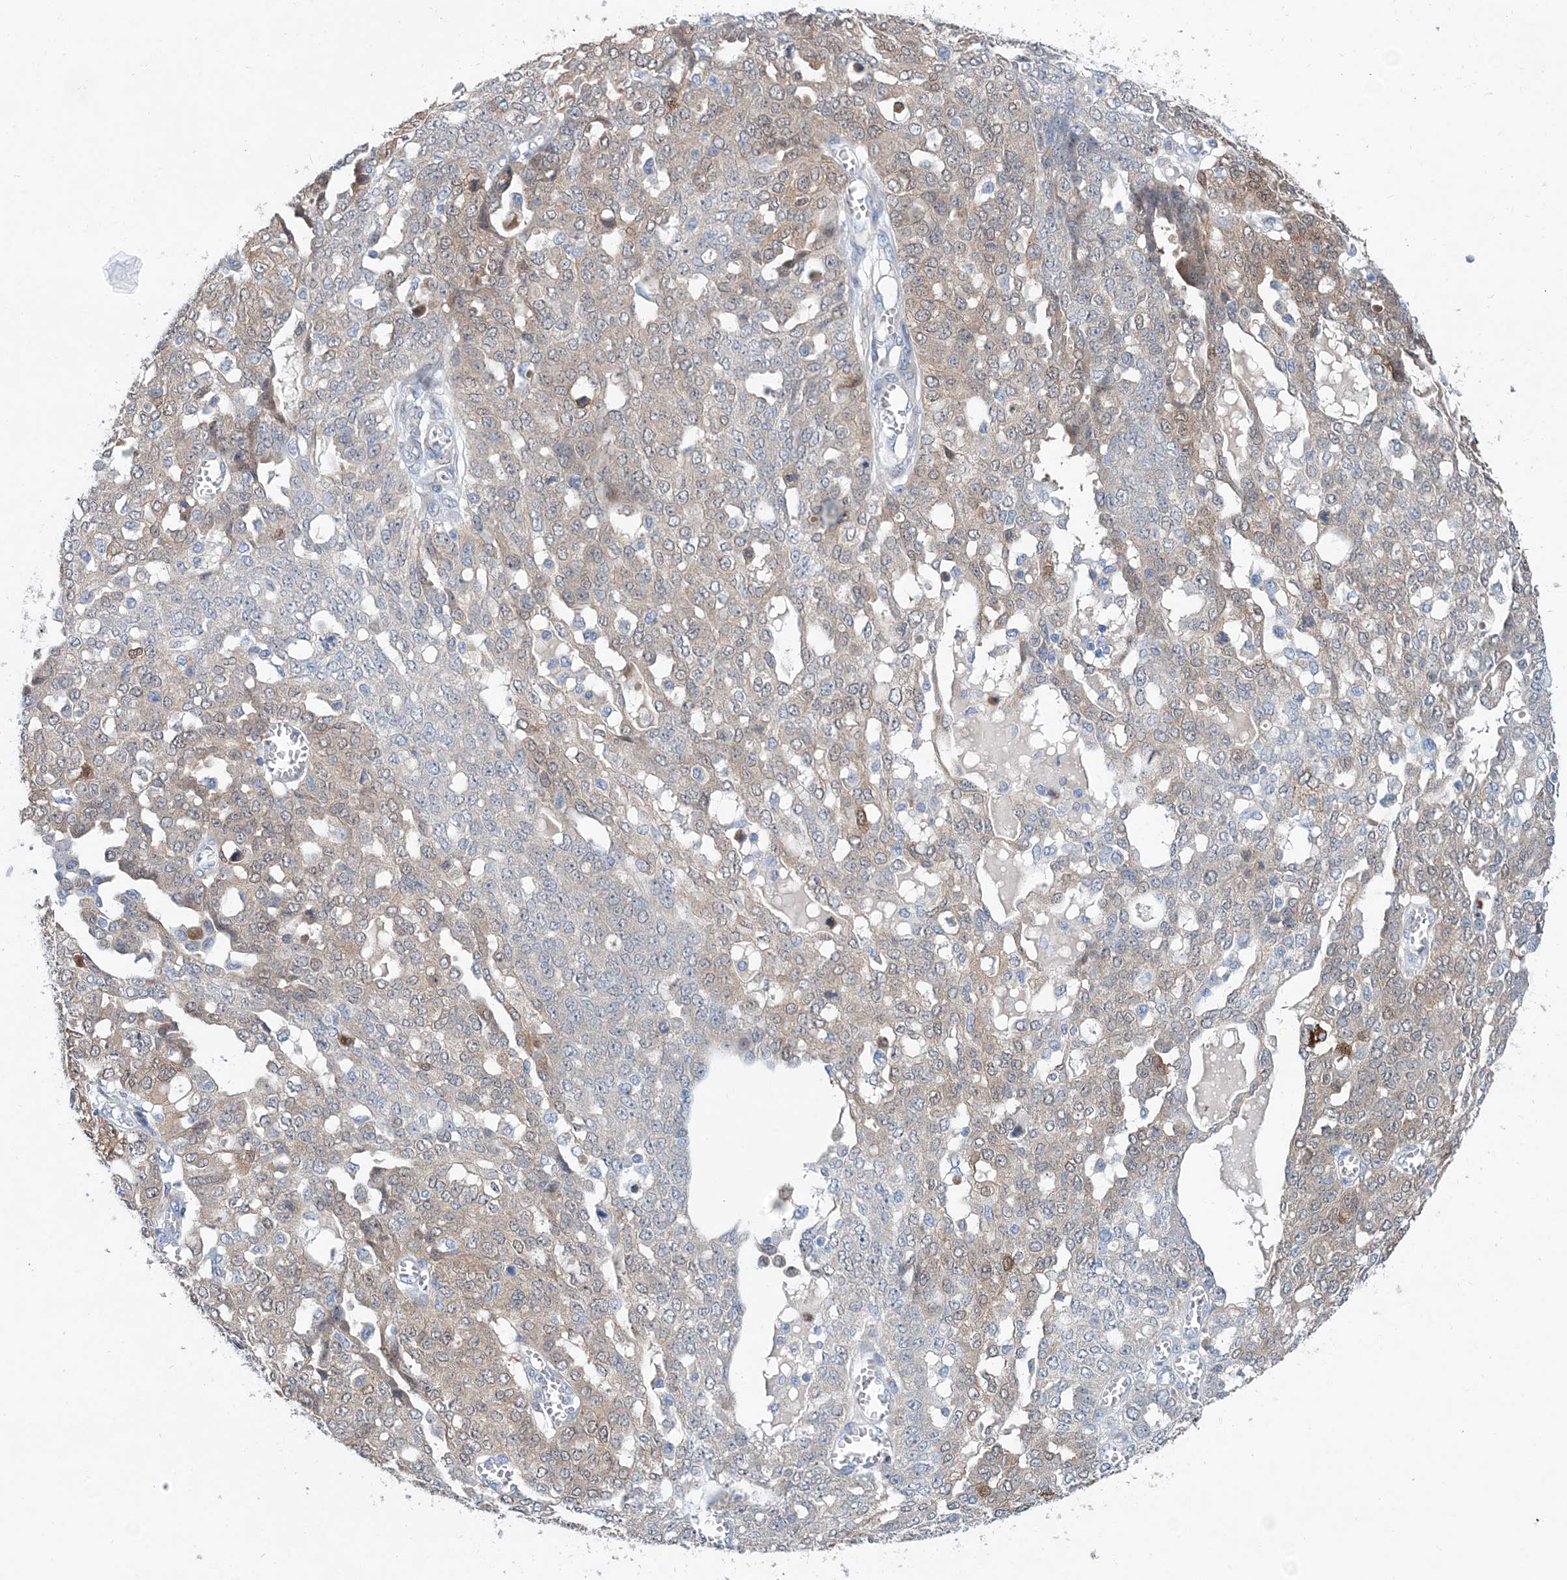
{"staining": {"intensity": "weak", "quantity": "25%-75%", "location": "cytoplasmic/membranous"}, "tissue": "ovarian cancer", "cell_type": "Tumor cells", "image_type": "cancer", "snomed": [{"axis": "morphology", "description": "Cystadenocarcinoma, serous, NOS"}, {"axis": "topography", "description": "Soft tissue"}, {"axis": "topography", "description": "Ovary"}], "caption": "Ovarian cancer (serous cystadenocarcinoma) stained with a protein marker reveals weak staining in tumor cells.", "gene": "PFN2", "patient": {"sex": "female", "age": 57}}